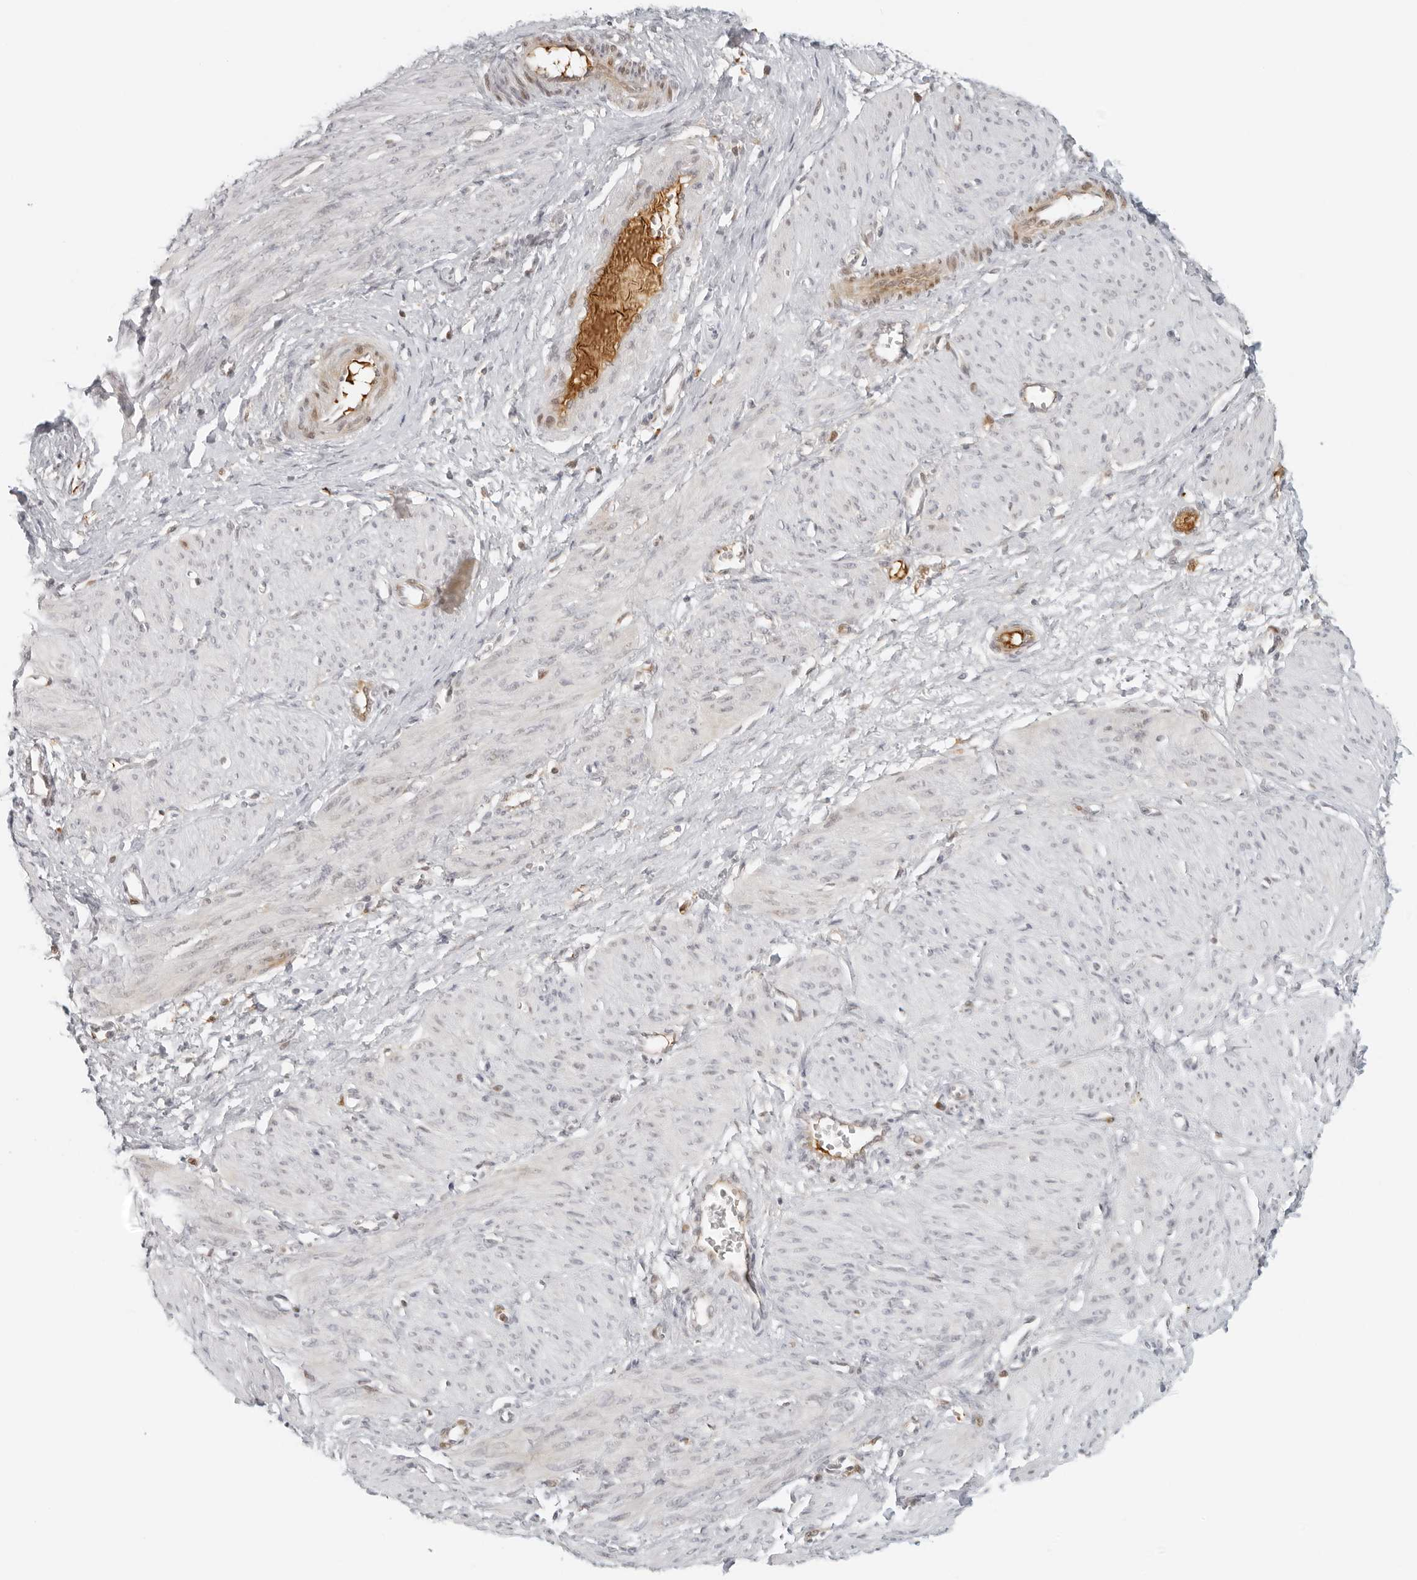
{"staining": {"intensity": "negative", "quantity": "none", "location": "none"}, "tissue": "smooth muscle", "cell_type": "Smooth muscle cells", "image_type": "normal", "snomed": [{"axis": "morphology", "description": "Normal tissue, NOS"}, {"axis": "topography", "description": "Endometrium"}], "caption": "Smooth muscle cells are negative for protein expression in normal human smooth muscle. (DAB (3,3'-diaminobenzidine) immunohistochemistry (IHC) visualized using brightfield microscopy, high magnification).", "gene": "ZNF678", "patient": {"sex": "female", "age": 33}}